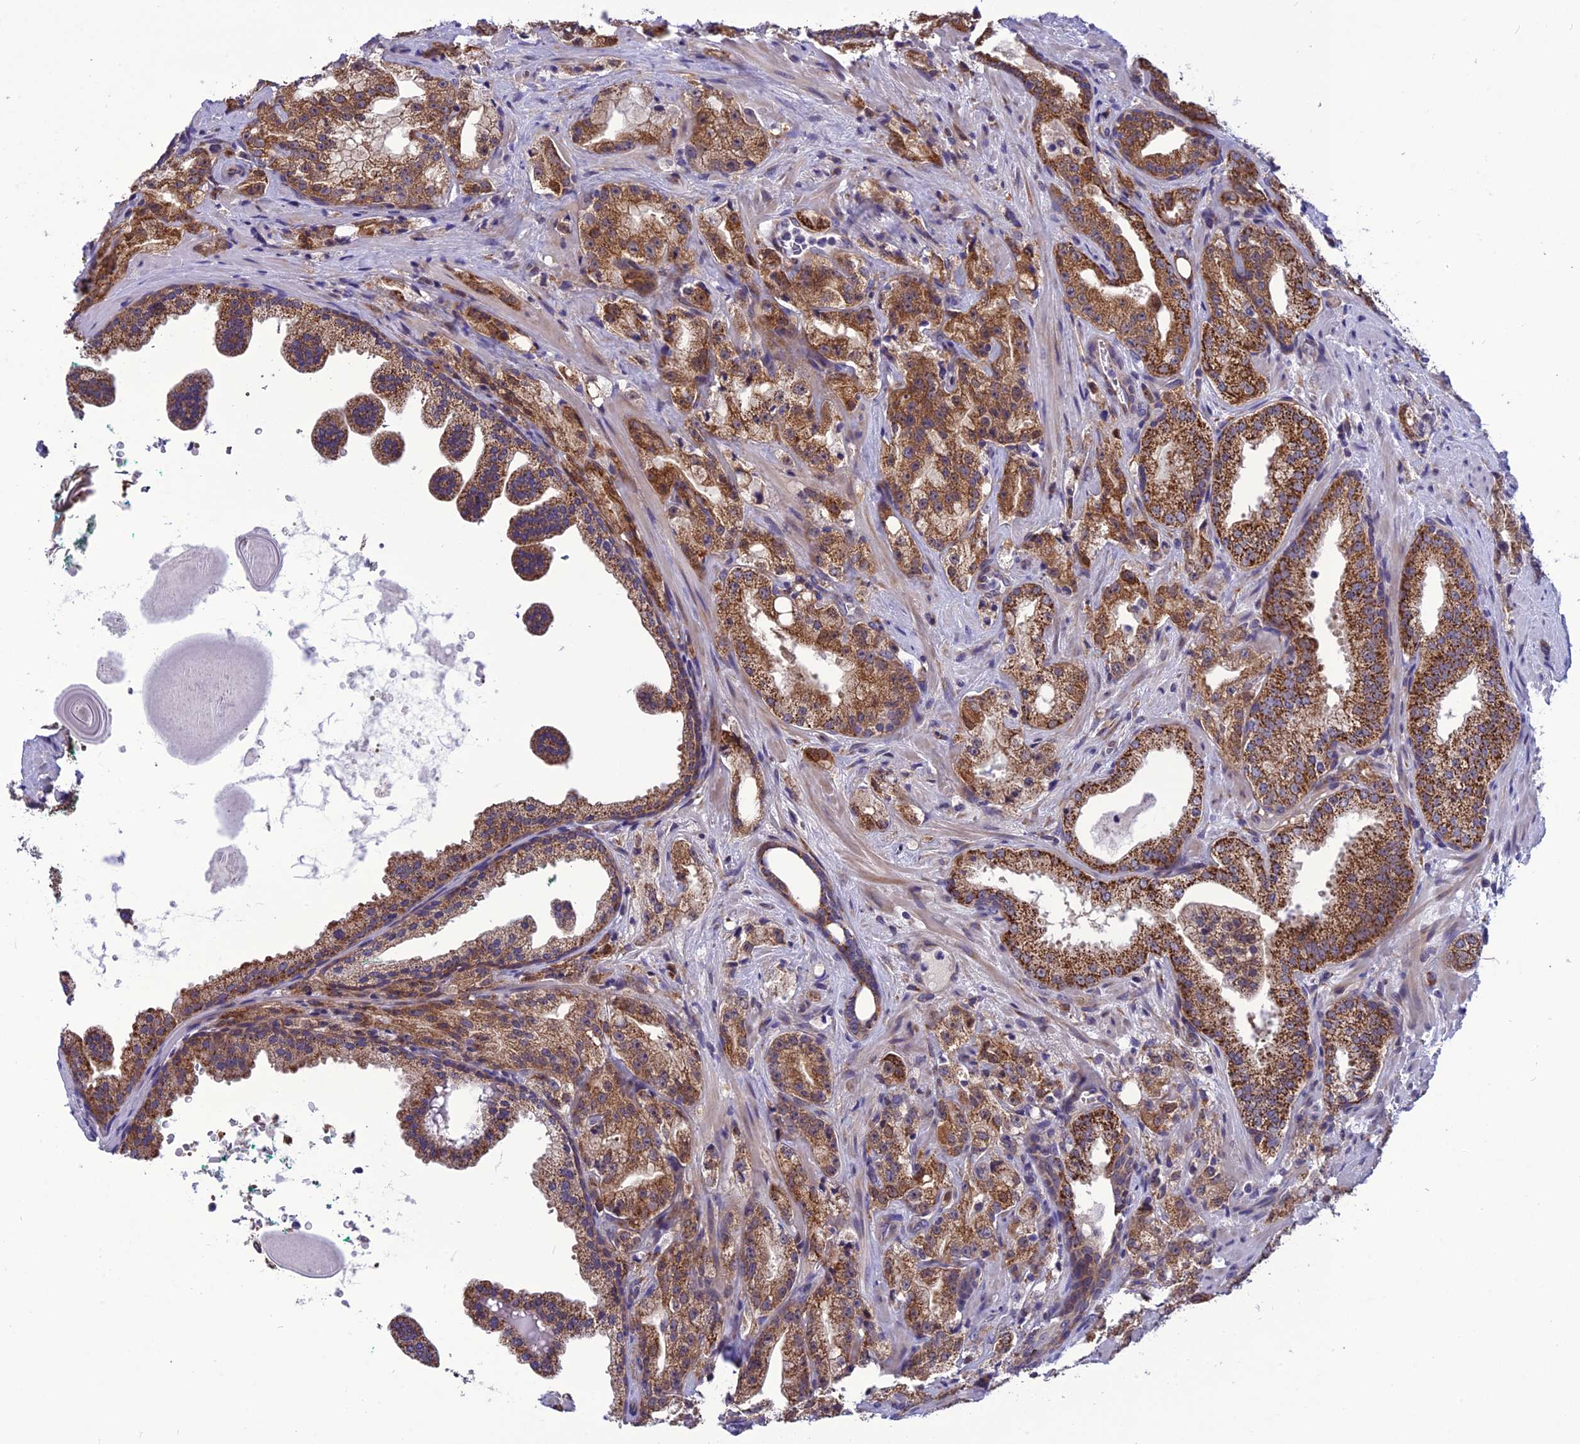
{"staining": {"intensity": "moderate", "quantity": ">75%", "location": "cytoplasmic/membranous"}, "tissue": "prostate cancer", "cell_type": "Tumor cells", "image_type": "cancer", "snomed": [{"axis": "morphology", "description": "Adenocarcinoma, High grade"}, {"axis": "topography", "description": "Prostate"}], "caption": "Tumor cells demonstrate medium levels of moderate cytoplasmic/membranous staining in approximately >75% of cells in prostate cancer (high-grade adenocarcinoma).", "gene": "PSMF1", "patient": {"sex": "male", "age": 64}}